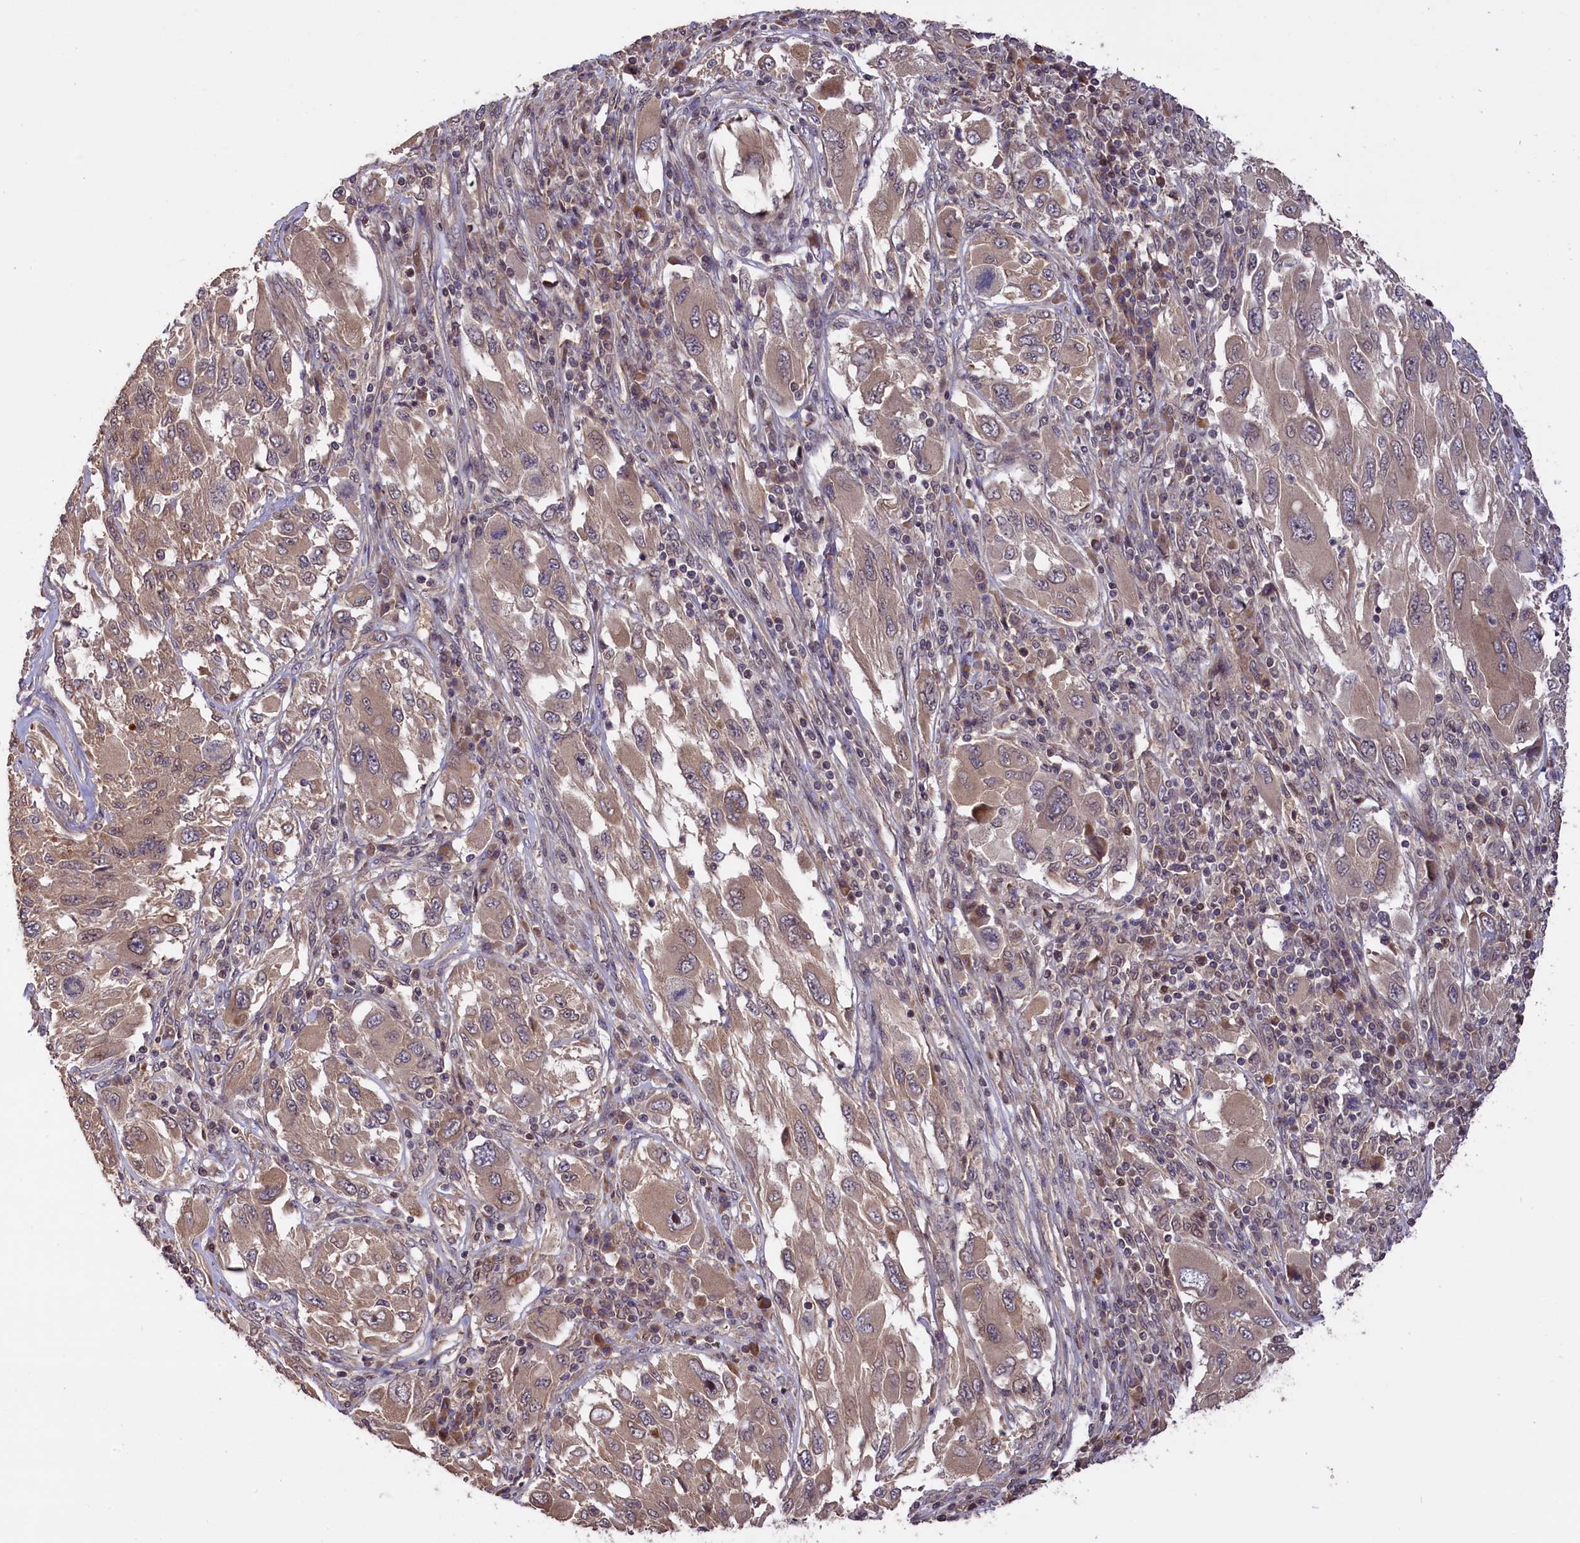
{"staining": {"intensity": "weak", "quantity": "25%-75%", "location": "cytoplasmic/membranous"}, "tissue": "melanoma", "cell_type": "Tumor cells", "image_type": "cancer", "snomed": [{"axis": "morphology", "description": "Malignant melanoma, NOS"}, {"axis": "topography", "description": "Skin"}], "caption": "Weak cytoplasmic/membranous expression is identified in approximately 25%-75% of tumor cells in malignant melanoma. Nuclei are stained in blue.", "gene": "DNAJB9", "patient": {"sex": "female", "age": 91}}